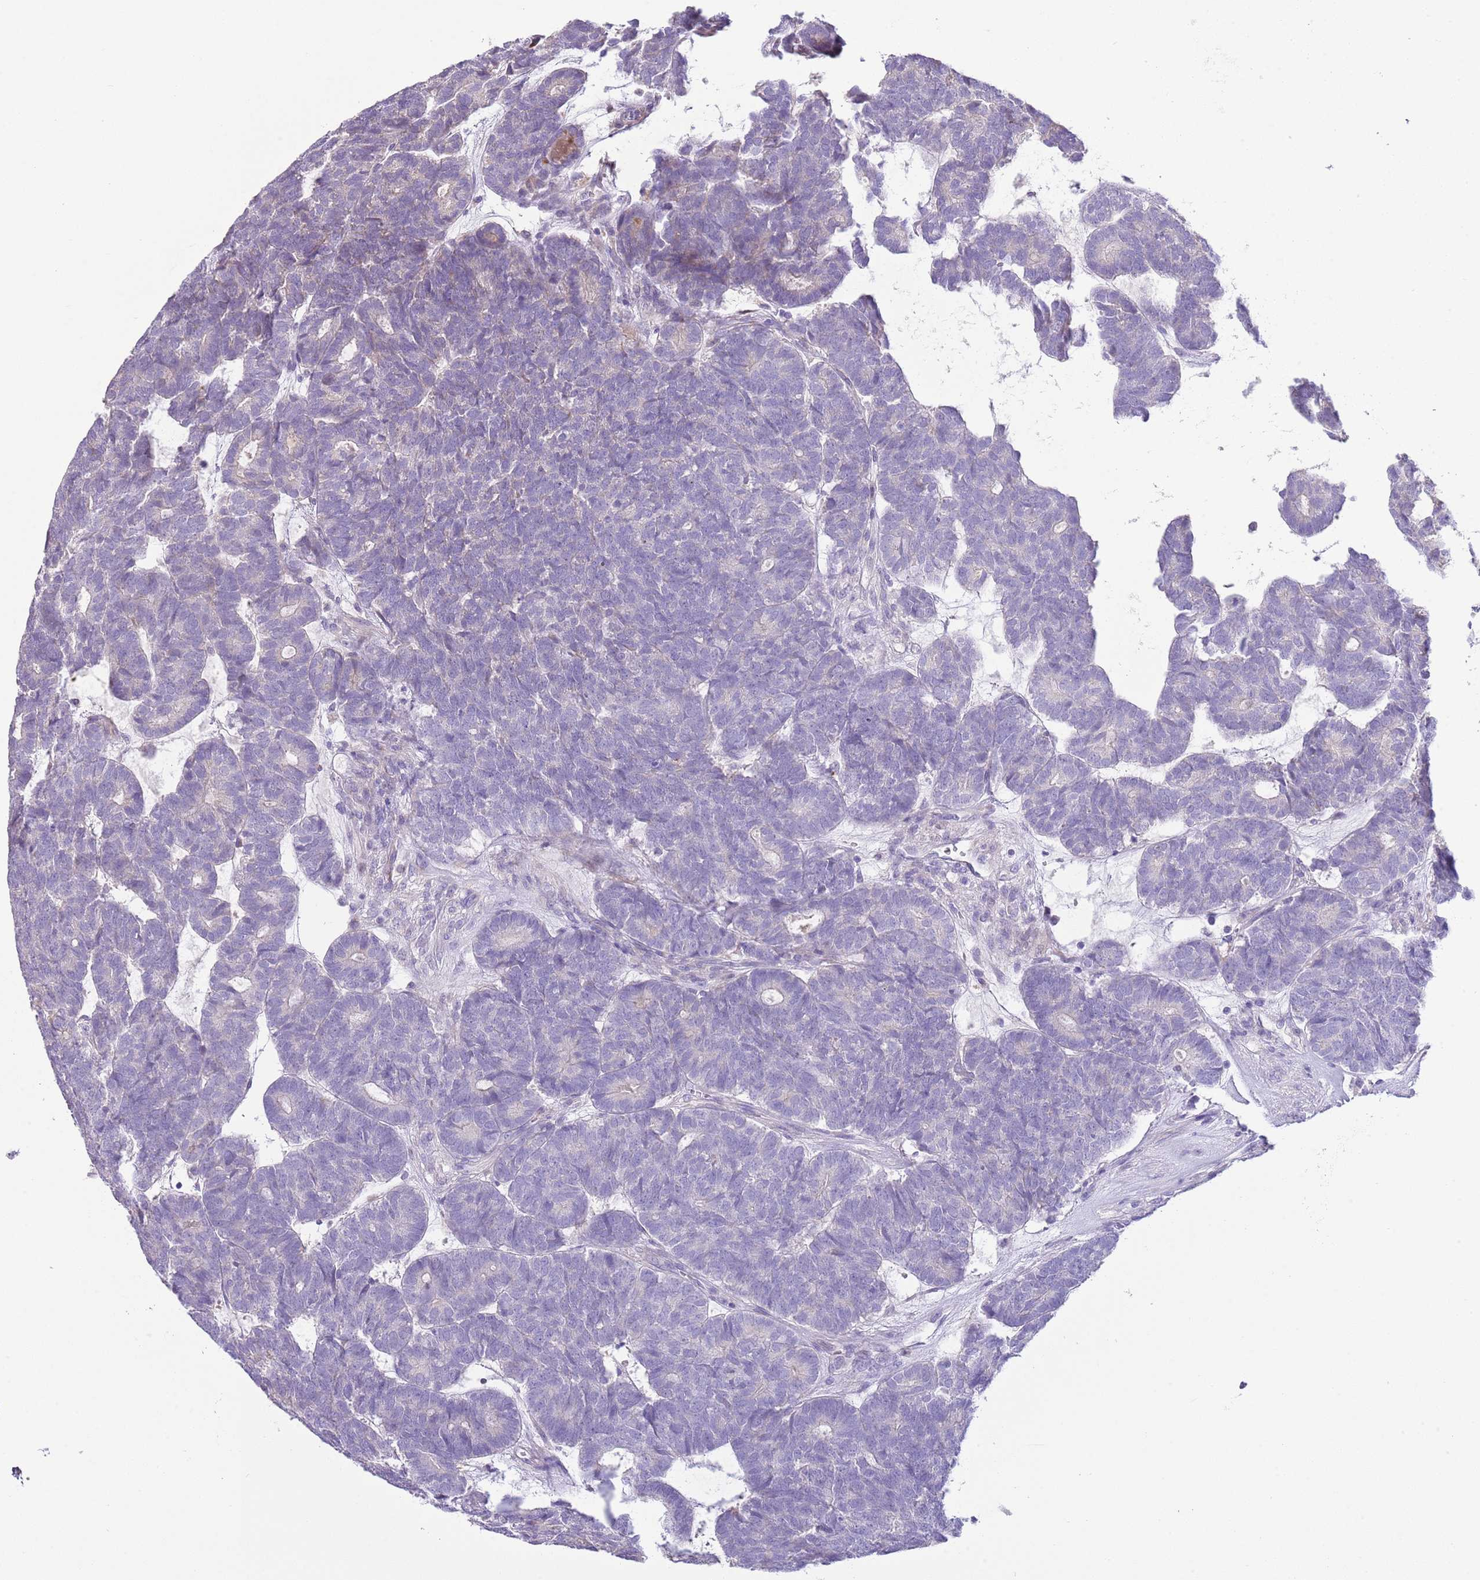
{"staining": {"intensity": "negative", "quantity": "none", "location": "none"}, "tissue": "head and neck cancer", "cell_type": "Tumor cells", "image_type": "cancer", "snomed": [{"axis": "morphology", "description": "Adenocarcinoma, NOS"}, {"axis": "topography", "description": "Head-Neck"}], "caption": "The photomicrograph demonstrates no staining of tumor cells in adenocarcinoma (head and neck).", "gene": "ABHD17C", "patient": {"sex": "female", "age": 81}}